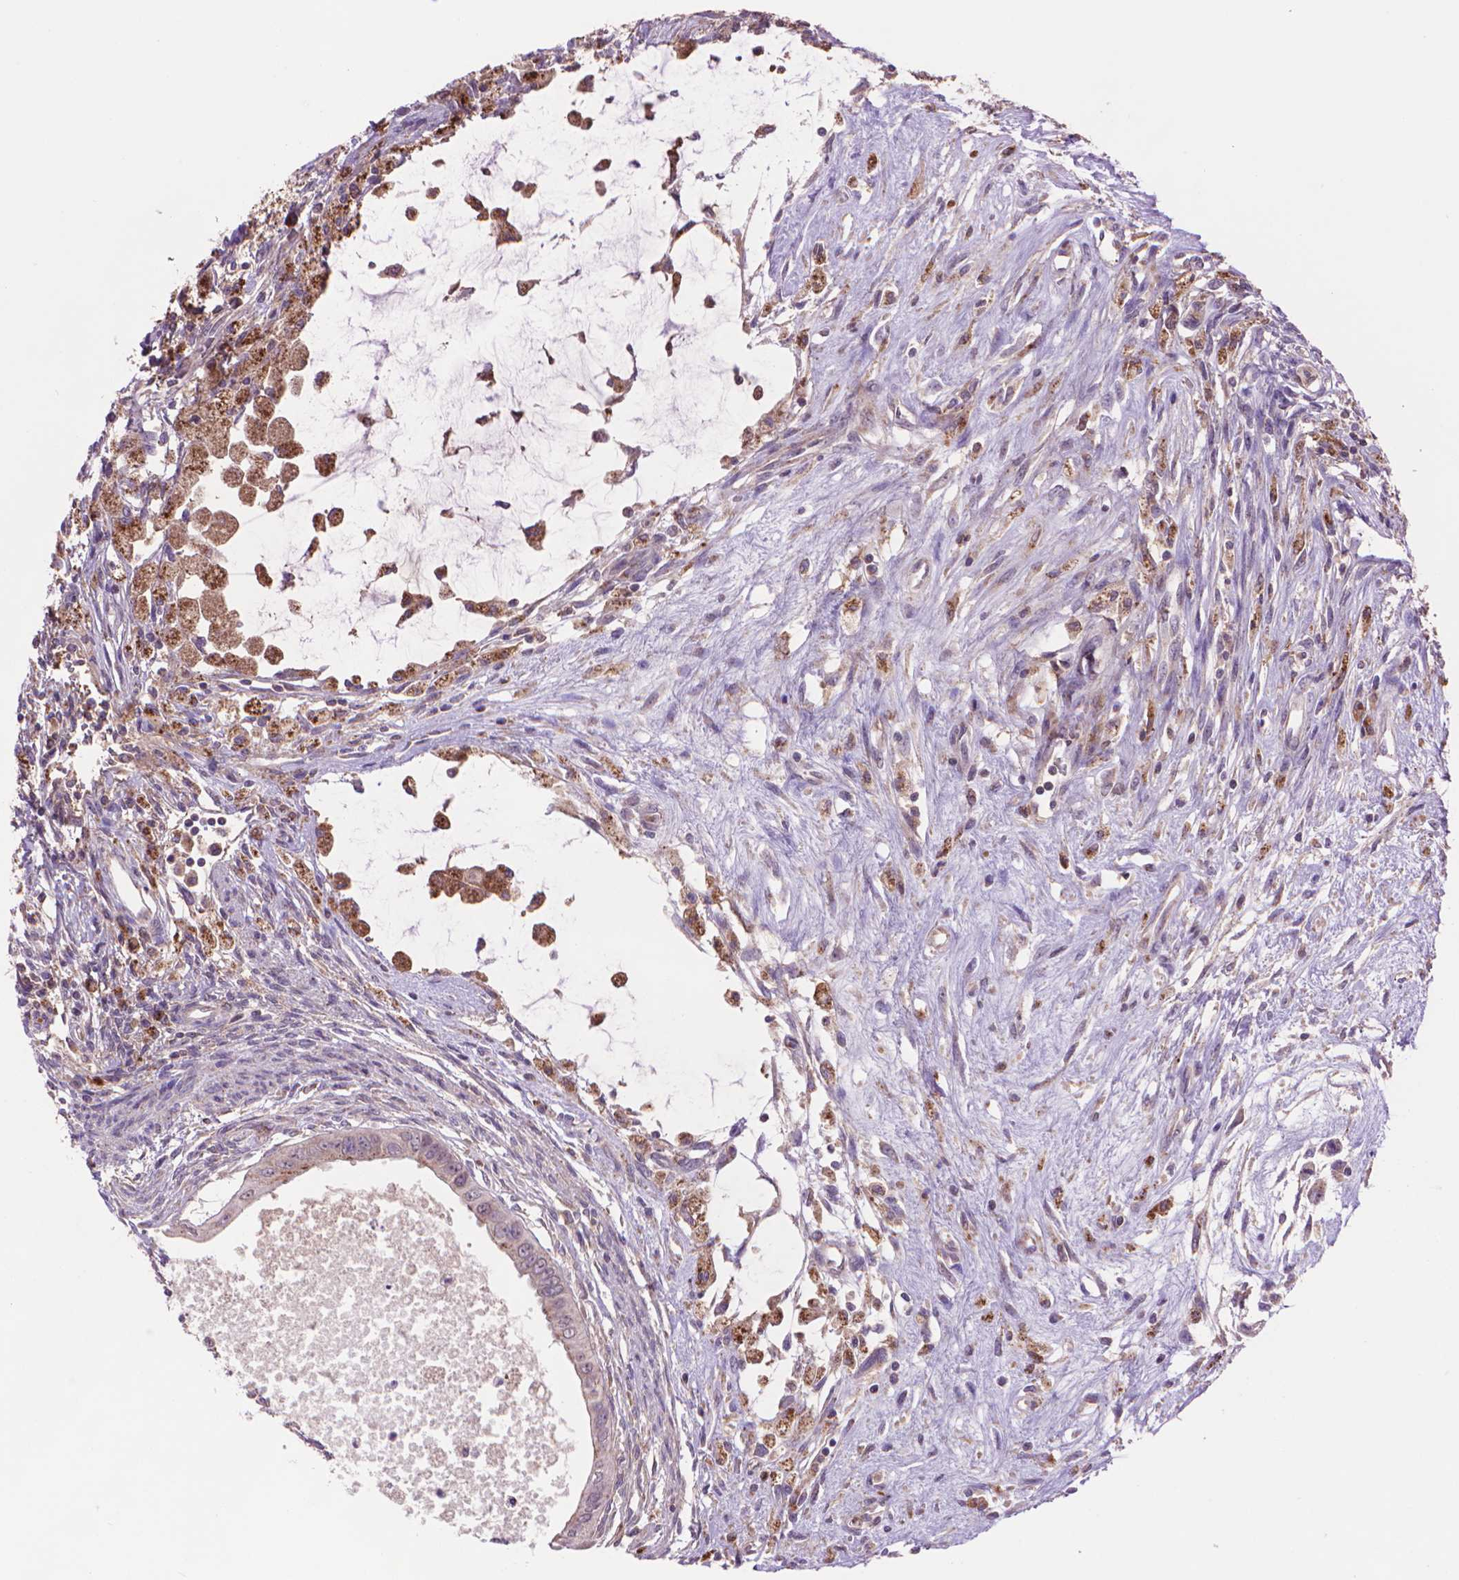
{"staining": {"intensity": "moderate", "quantity": "25%-75%", "location": "cytoplasmic/membranous"}, "tissue": "testis cancer", "cell_type": "Tumor cells", "image_type": "cancer", "snomed": [{"axis": "morphology", "description": "Carcinoma, Embryonal, NOS"}, {"axis": "topography", "description": "Testis"}], "caption": "Brown immunohistochemical staining in testis cancer demonstrates moderate cytoplasmic/membranous expression in approximately 25%-75% of tumor cells.", "gene": "GLB1", "patient": {"sex": "male", "age": 37}}